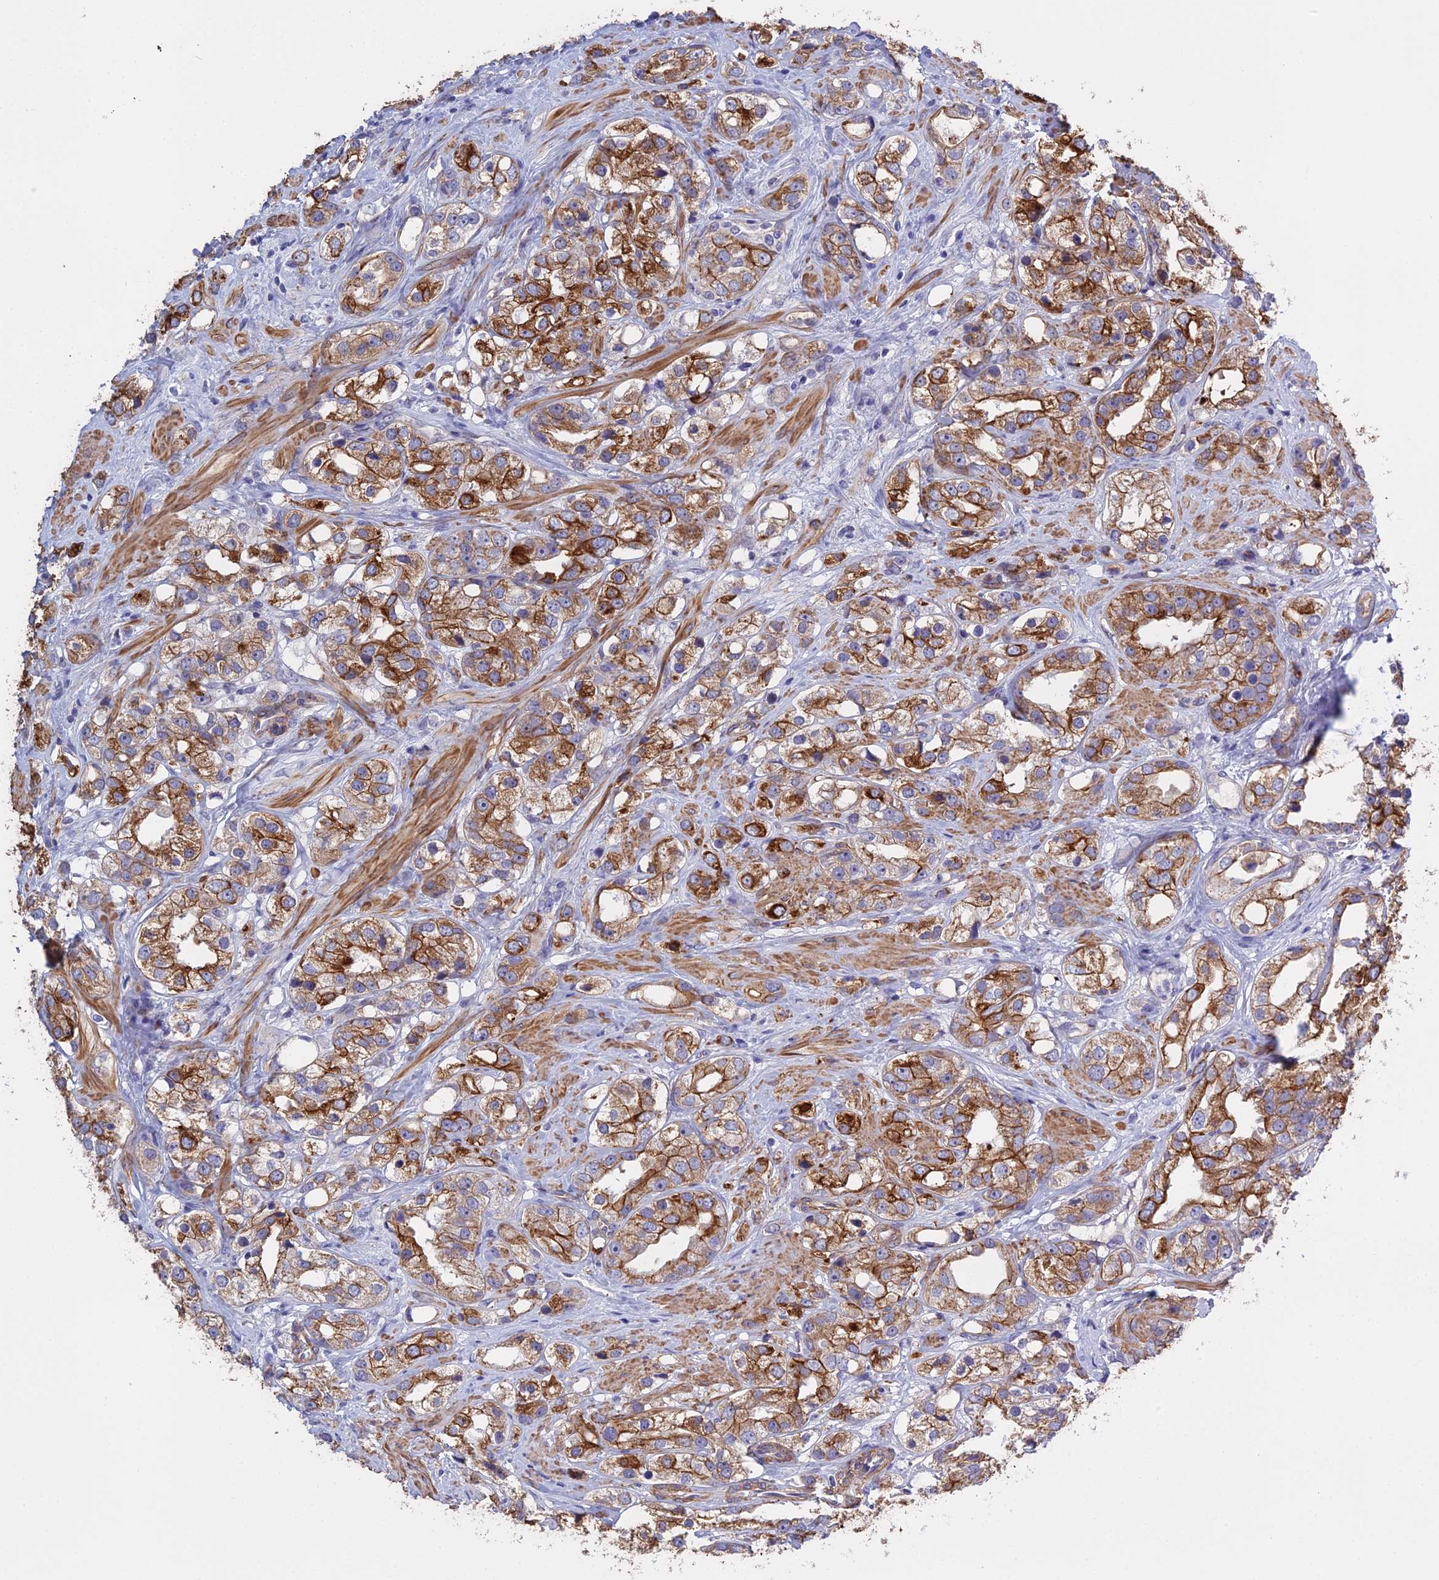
{"staining": {"intensity": "strong", "quantity": ">75%", "location": "cytoplasmic/membranous"}, "tissue": "prostate cancer", "cell_type": "Tumor cells", "image_type": "cancer", "snomed": [{"axis": "morphology", "description": "Adenocarcinoma, NOS"}, {"axis": "topography", "description": "Prostate"}], "caption": "DAB (3,3'-diaminobenzidine) immunohistochemical staining of human adenocarcinoma (prostate) reveals strong cytoplasmic/membranous protein expression in approximately >75% of tumor cells. The staining is performed using DAB (3,3'-diaminobenzidine) brown chromogen to label protein expression. The nuclei are counter-stained blue using hematoxylin.", "gene": "LZTS2", "patient": {"sex": "male", "age": 79}}